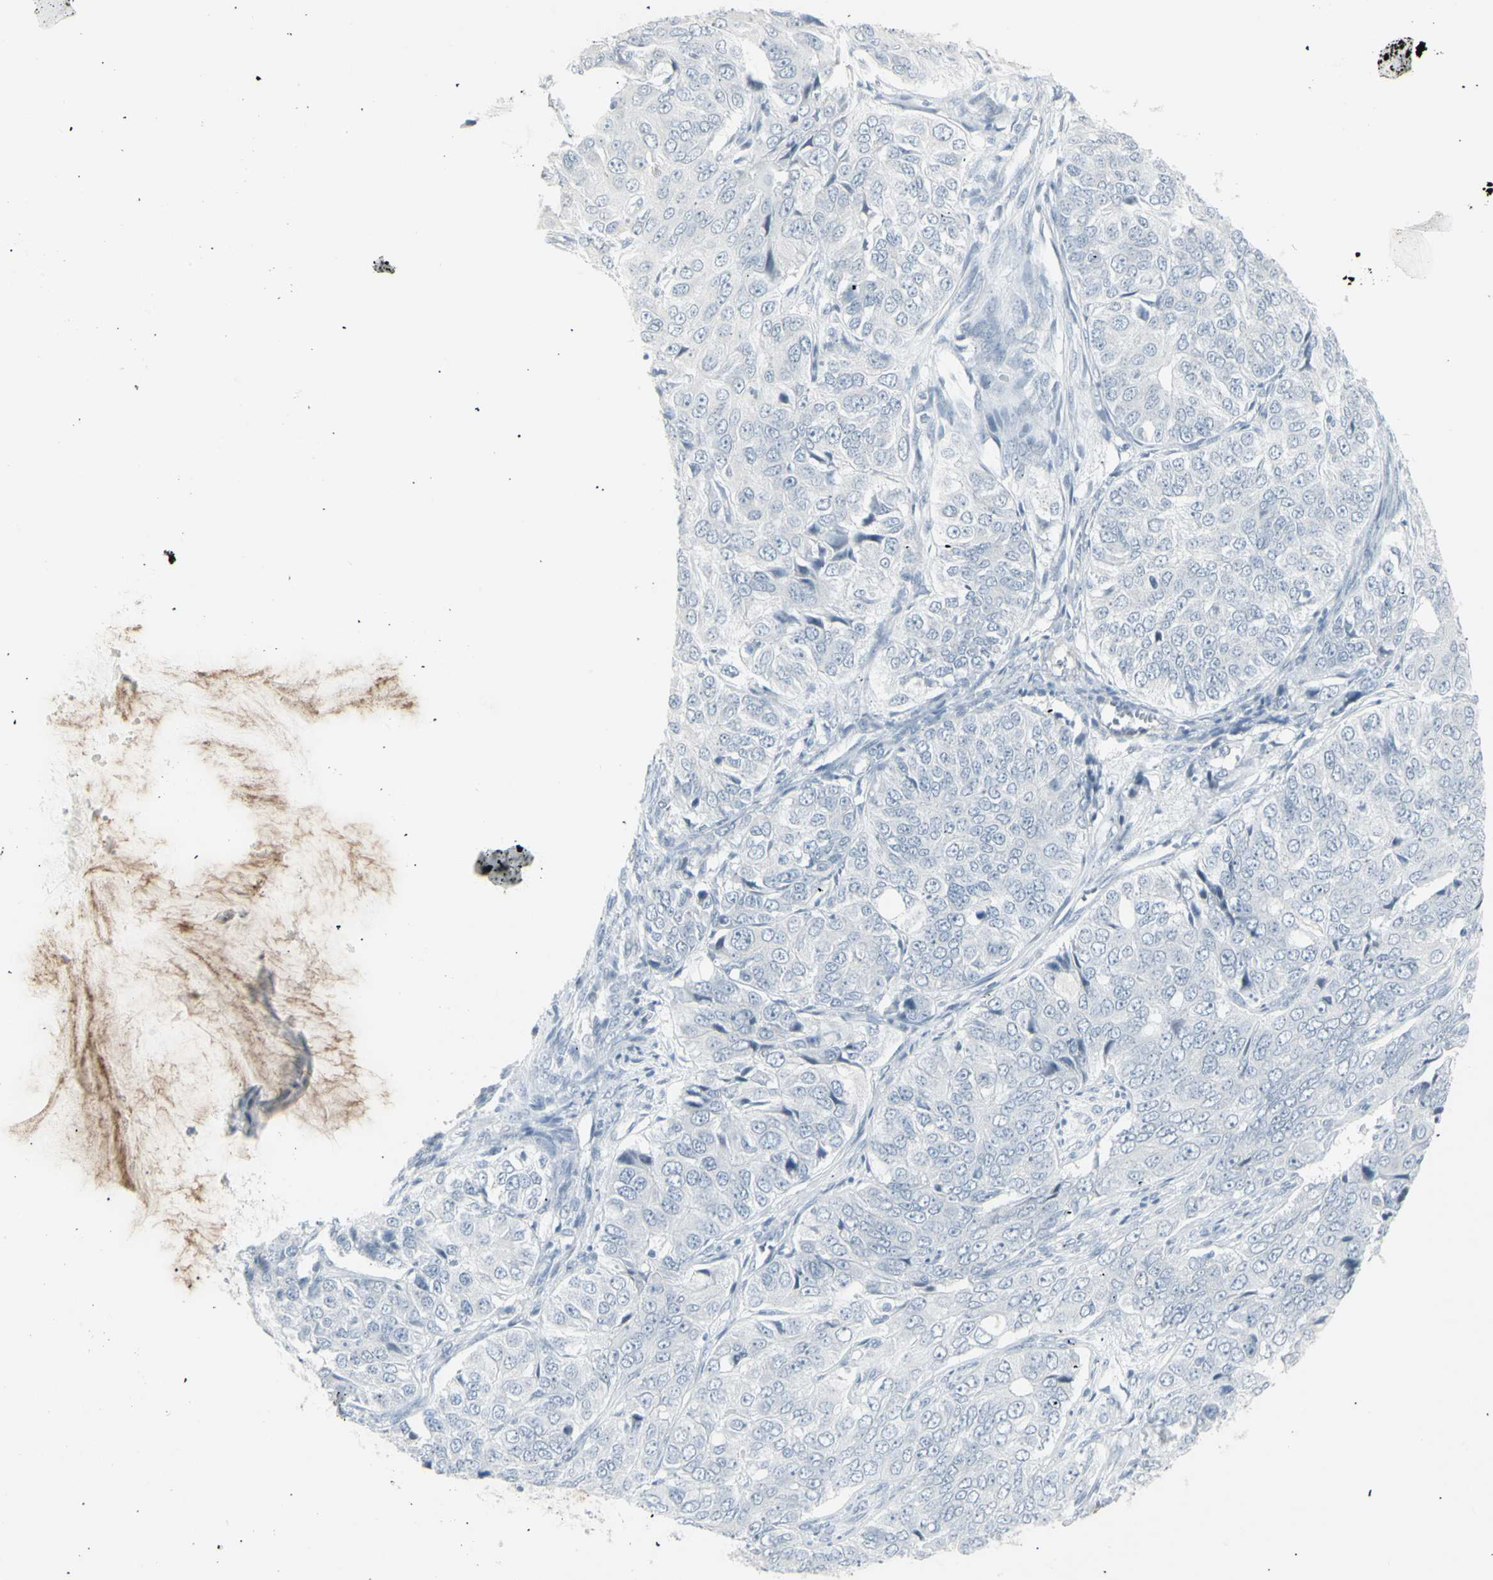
{"staining": {"intensity": "negative", "quantity": "none", "location": "none"}, "tissue": "ovarian cancer", "cell_type": "Tumor cells", "image_type": "cancer", "snomed": [{"axis": "morphology", "description": "Carcinoma, endometroid"}, {"axis": "topography", "description": "Ovary"}], "caption": "The histopathology image exhibits no significant expression in tumor cells of ovarian cancer.", "gene": "YBX2", "patient": {"sex": "female", "age": 51}}